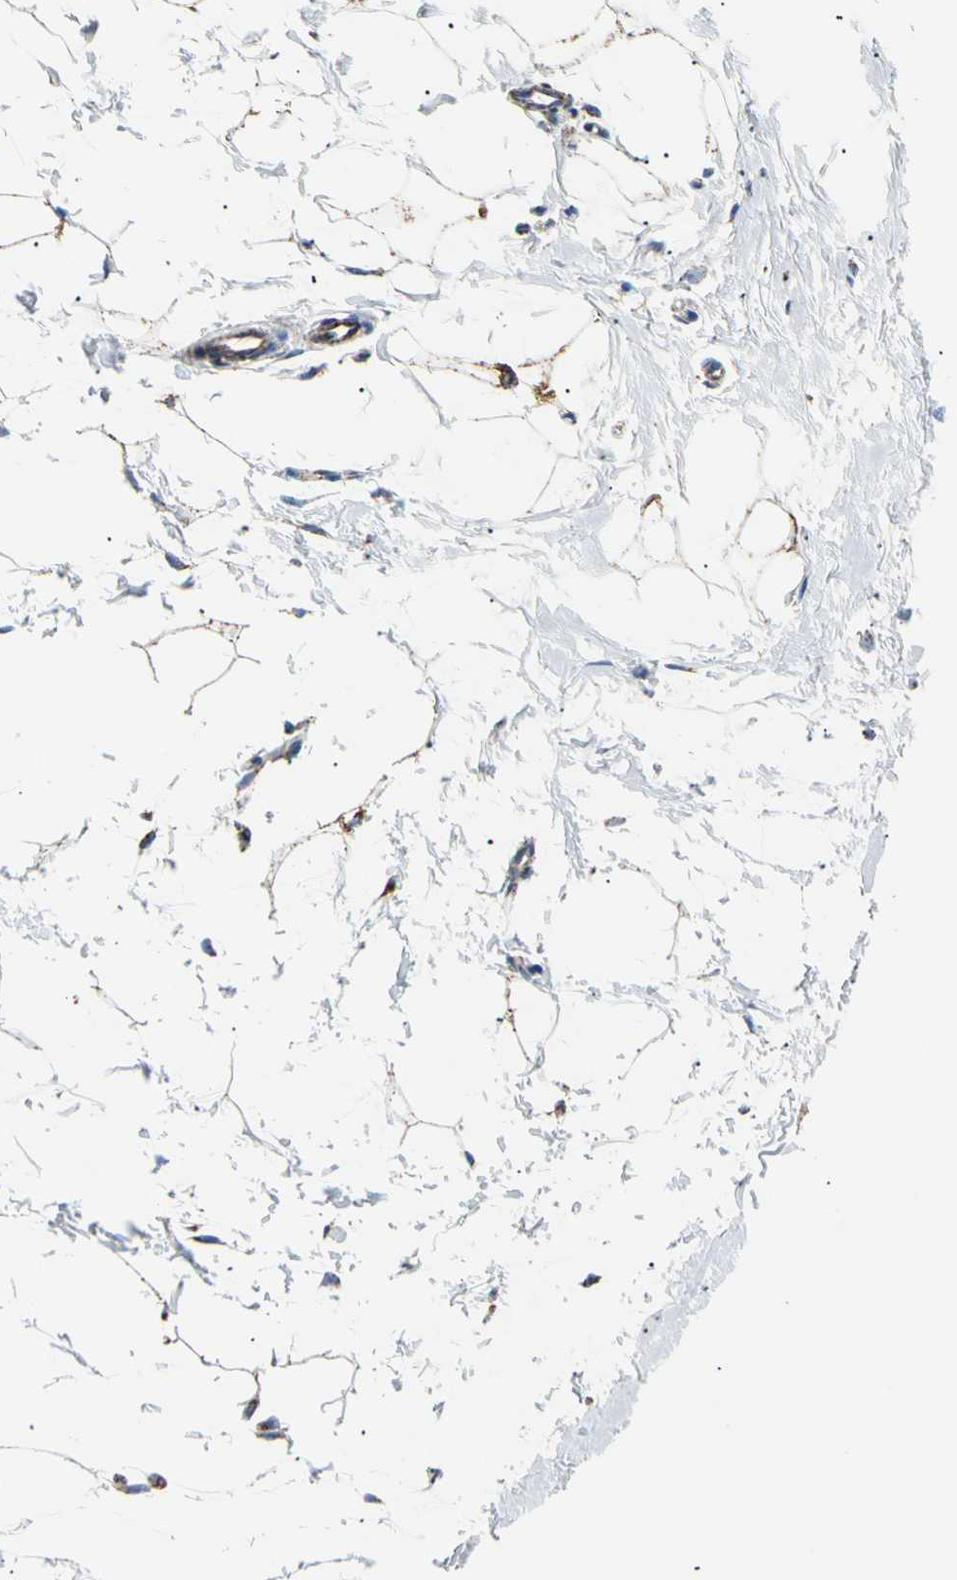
{"staining": {"intensity": "weak", "quantity": ">75%", "location": "cytoplasmic/membranous"}, "tissue": "adipose tissue", "cell_type": "Adipocytes", "image_type": "normal", "snomed": [{"axis": "morphology", "description": "Normal tissue, NOS"}, {"axis": "topography", "description": "Breast"}], "caption": "Weak cytoplasmic/membranous positivity for a protein is present in approximately >75% of adipocytes of benign adipose tissue using immunohistochemistry (IHC).", "gene": "ACAT1", "patient": {"sex": "female", "age": 45}}